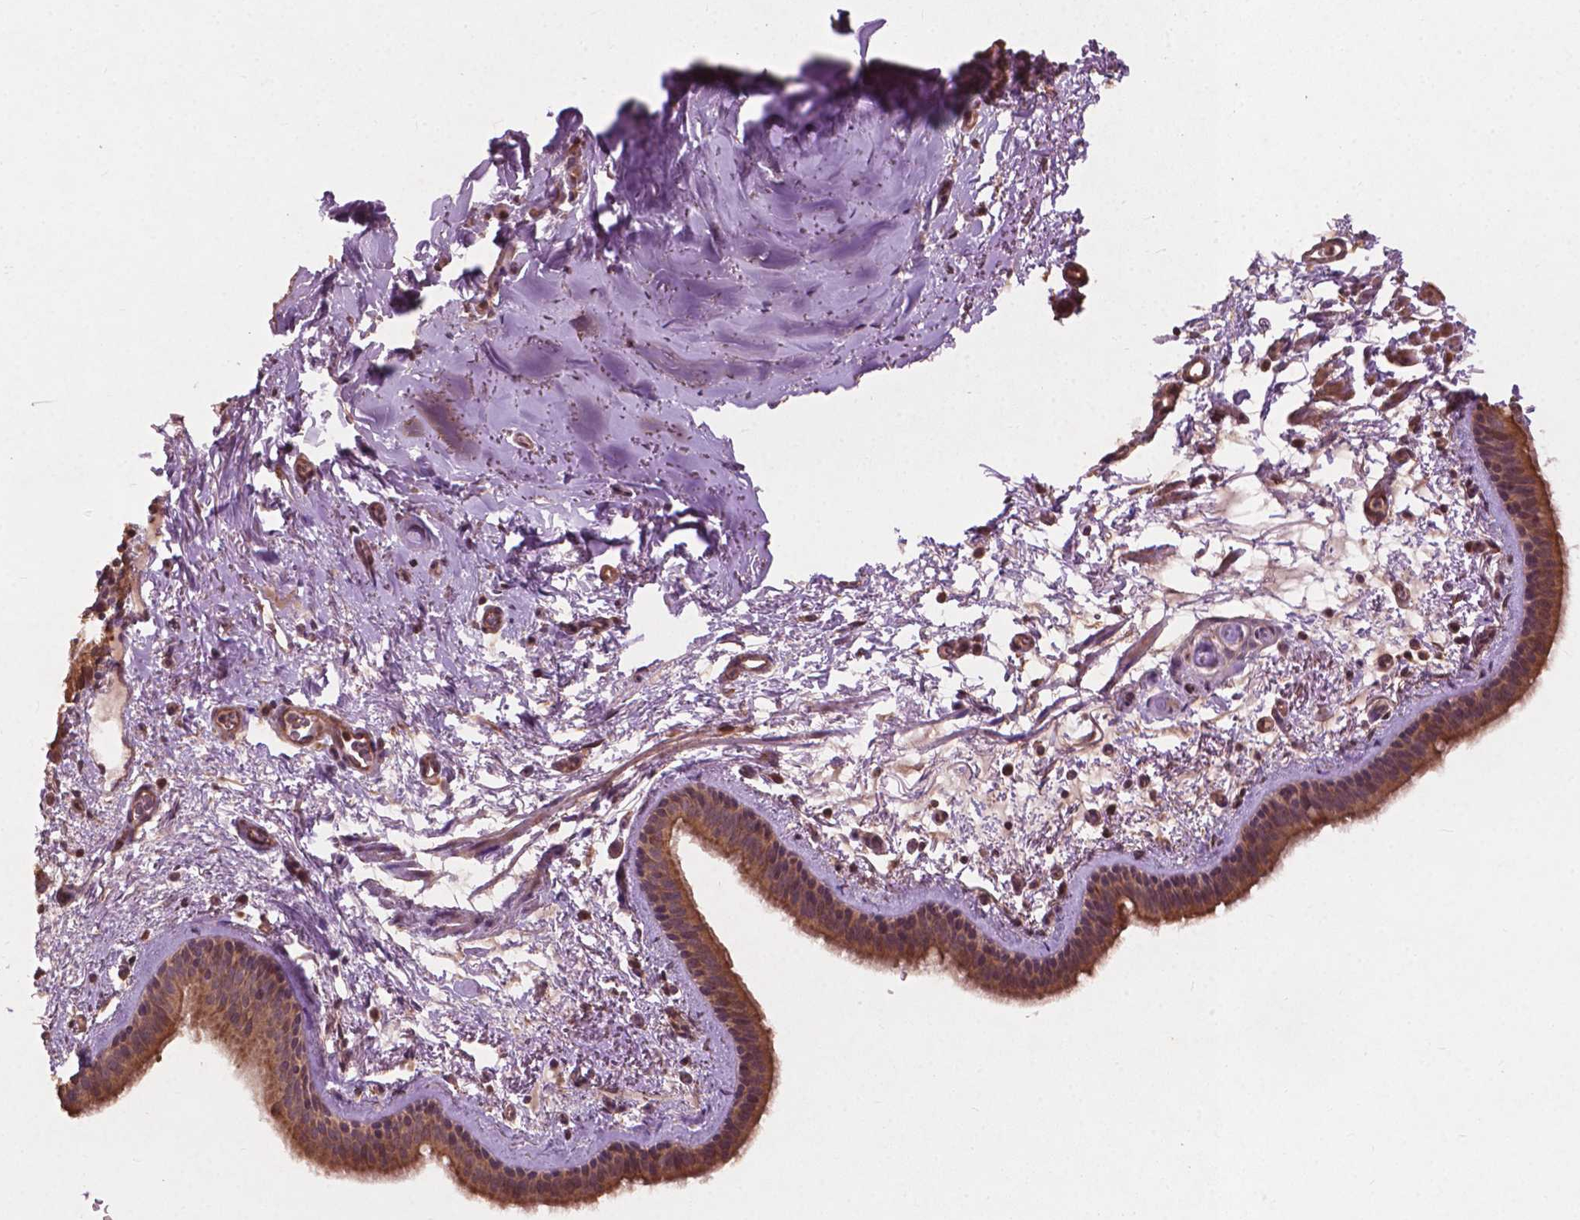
{"staining": {"intensity": "moderate", "quantity": ">75%", "location": "cytoplasmic/membranous"}, "tissue": "bronchus", "cell_type": "Respiratory epithelial cells", "image_type": "normal", "snomed": [{"axis": "morphology", "description": "Normal tissue, NOS"}, {"axis": "topography", "description": "Bronchus"}], "caption": "DAB (3,3'-diaminobenzidine) immunohistochemical staining of benign bronchus shows moderate cytoplasmic/membranous protein positivity in about >75% of respiratory epithelial cells.", "gene": "CDC42BPA", "patient": {"sex": "female", "age": 61}}